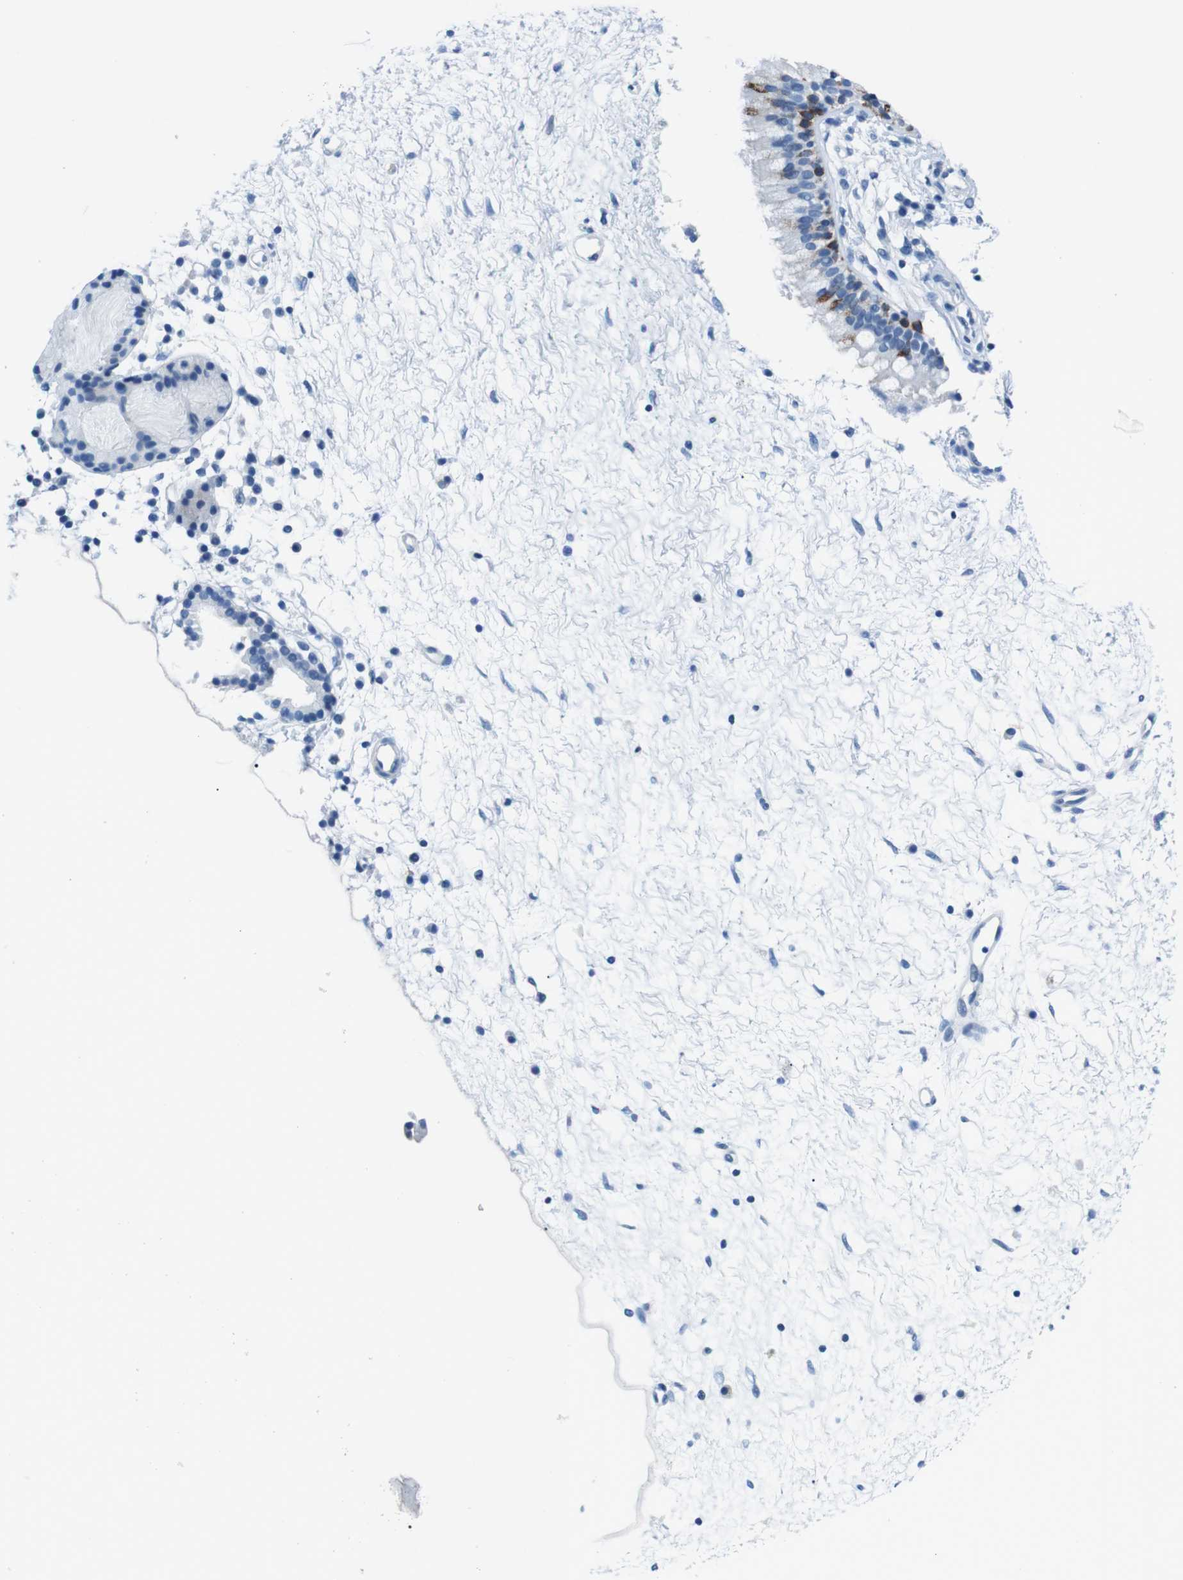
{"staining": {"intensity": "moderate", "quantity": "<25%", "location": "cytoplasmic/membranous"}, "tissue": "nasopharynx", "cell_type": "Respiratory epithelial cells", "image_type": "normal", "snomed": [{"axis": "morphology", "description": "Normal tissue, NOS"}, {"axis": "topography", "description": "Nasopharynx"}], "caption": "DAB (3,3'-diaminobenzidine) immunohistochemical staining of normal human nasopharynx displays moderate cytoplasmic/membranous protein expression in about <25% of respiratory epithelial cells.", "gene": "MUC2", "patient": {"sex": "male", "age": 21}}